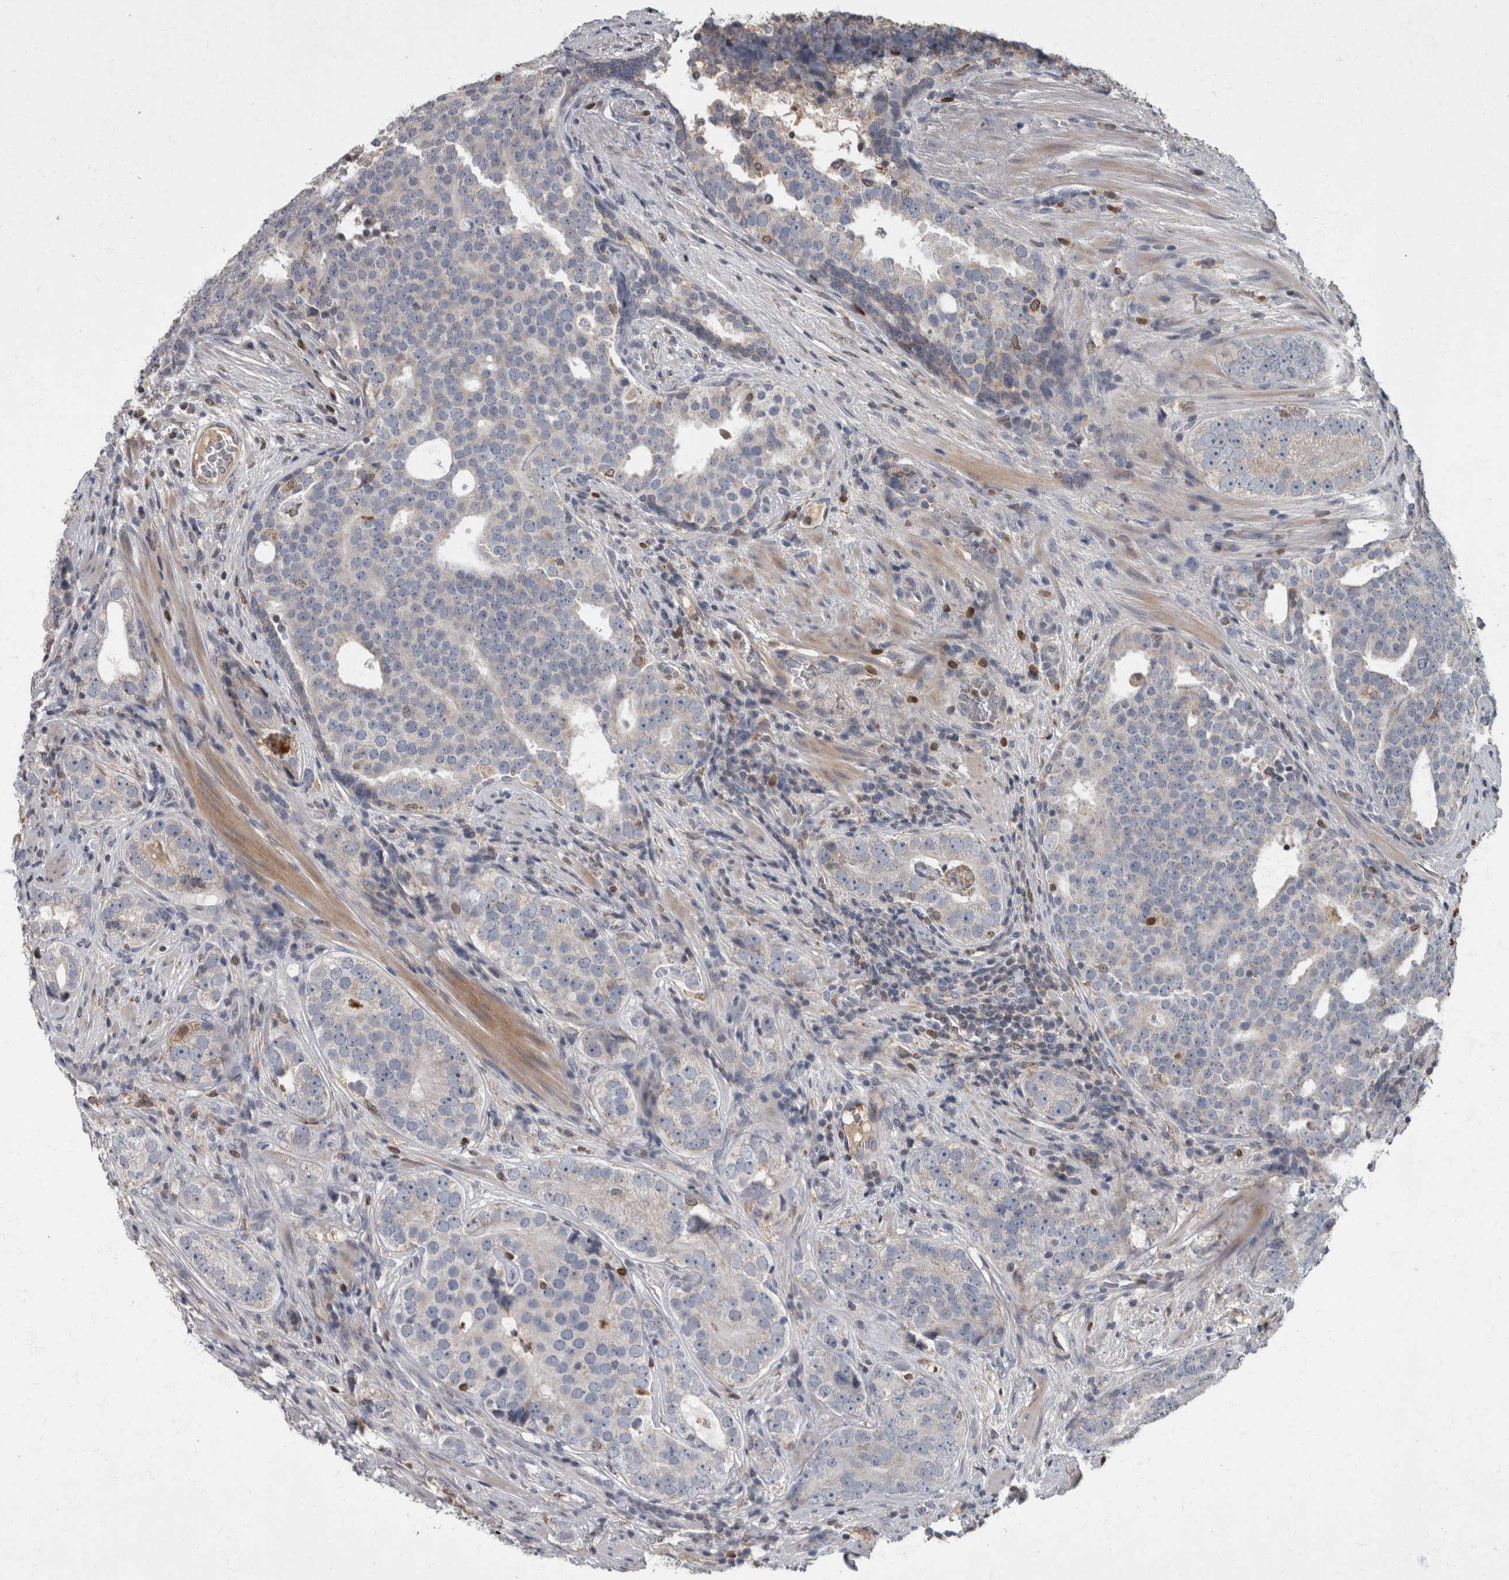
{"staining": {"intensity": "negative", "quantity": "none", "location": "none"}, "tissue": "prostate cancer", "cell_type": "Tumor cells", "image_type": "cancer", "snomed": [{"axis": "morphology", "description": "Adenocarcinoma, High grade"}, {"axis": "topography", "description": "Prostate"}], "caption": "Immunohistochemical staining of human prostate cancer (adenocarcinoma (high-grade)) reveals no significant expression in tumor cells.", "gene": "PPP1R3C", "patient": {"sex": "male", "age": 56}}